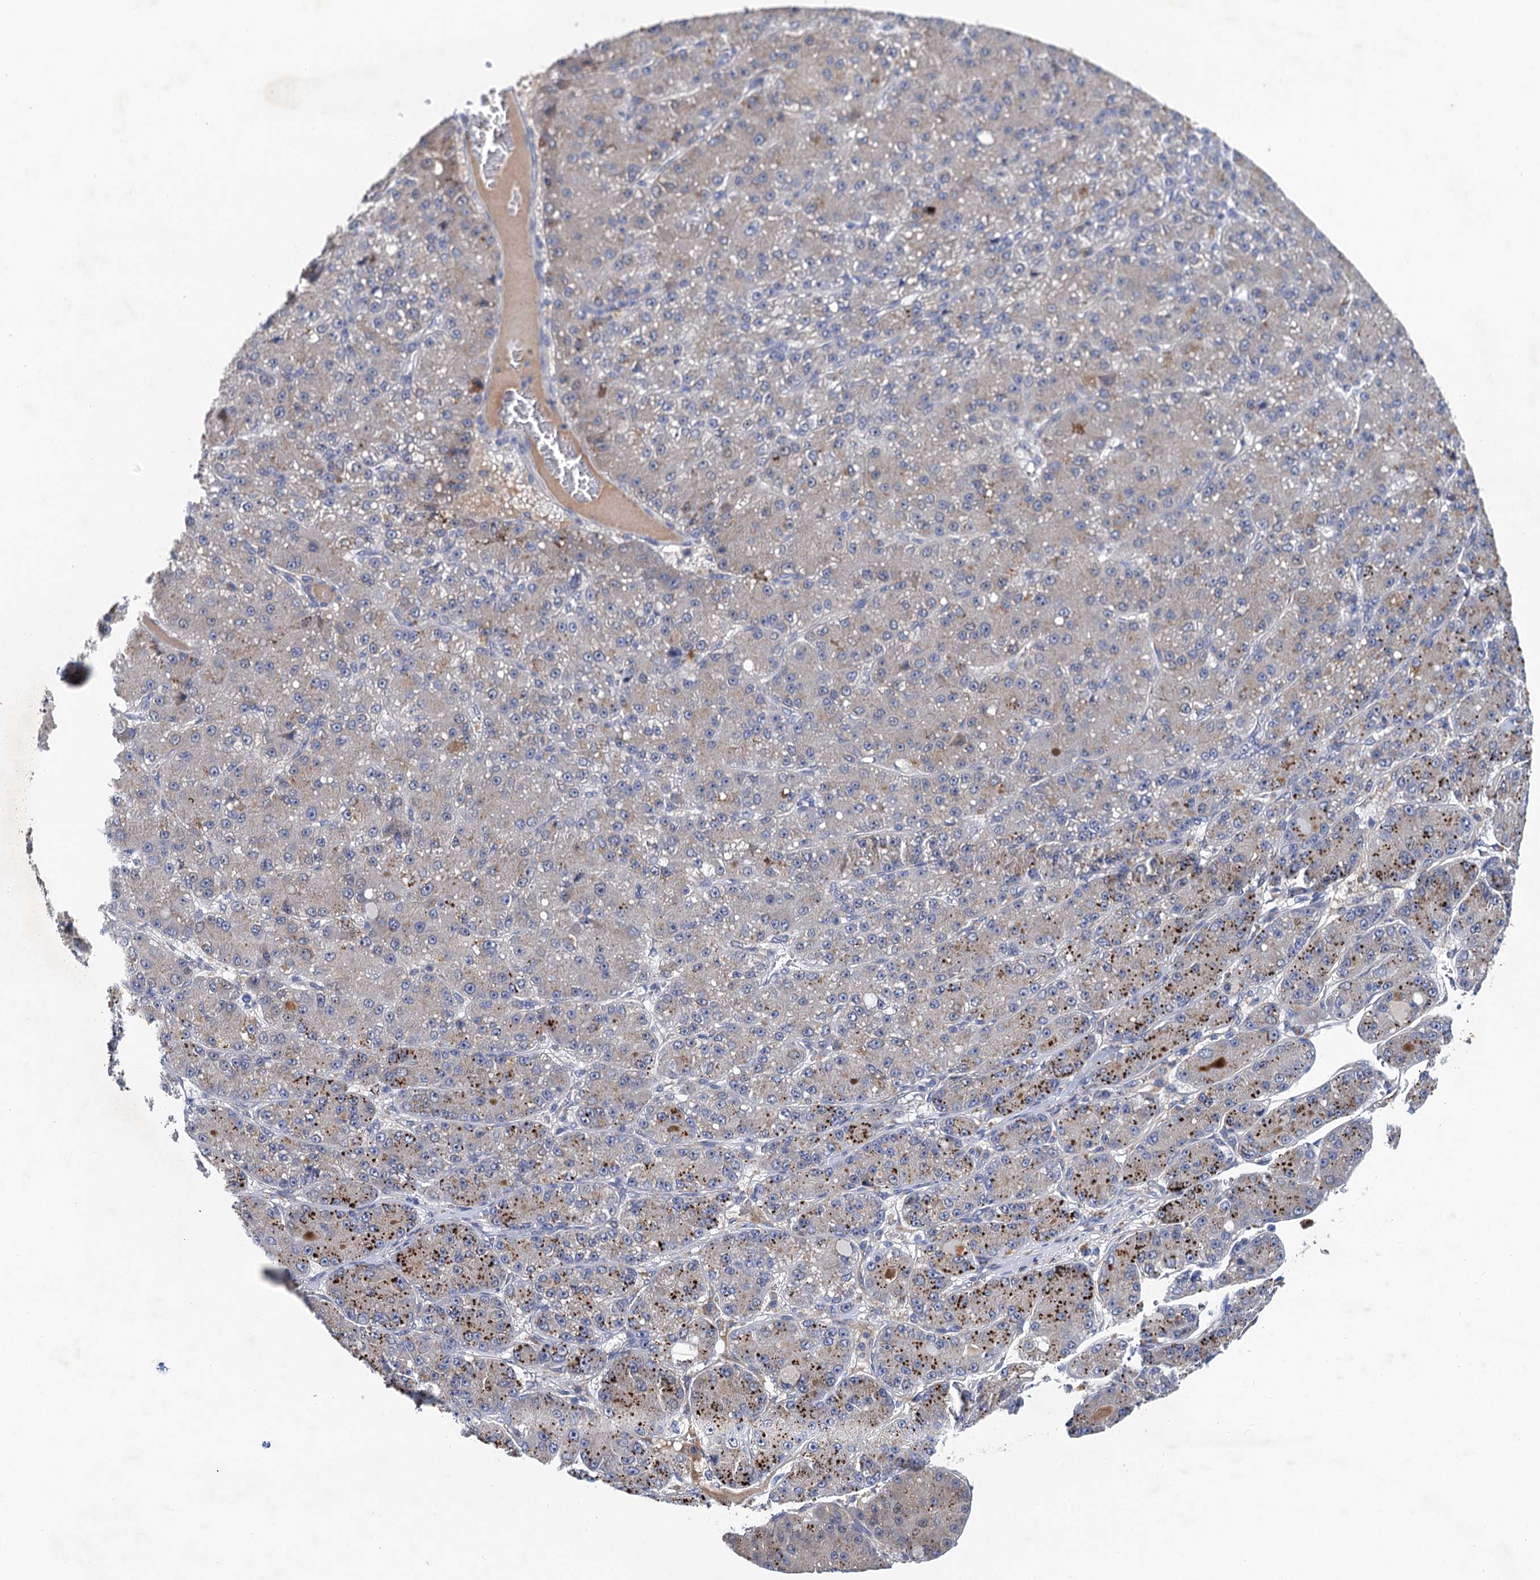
{"staining": {"intensity": "moderate", "quantity": "<25%", "location": "cytoplasmic/membranous"}, "tissue": "liver cancer", "cell_type": "Tumor cells", "image_type": "cancer", "snomed": [{"axis": "morphology", "description": "Carcinoma, Hepatocellular, NOS"}, {"axis": "topography", "description": "Liver"}], "caption": "A high-resolution histopathology image shows immunohistochemistry (IHC) staining of hepatocellular carcinoma (liver), which displays moderate cytoplasmic/membranous expression in about <25% of tumor cells.", "gene": "TMEM39B", "patient": {"sex": "male", "age": 67}}